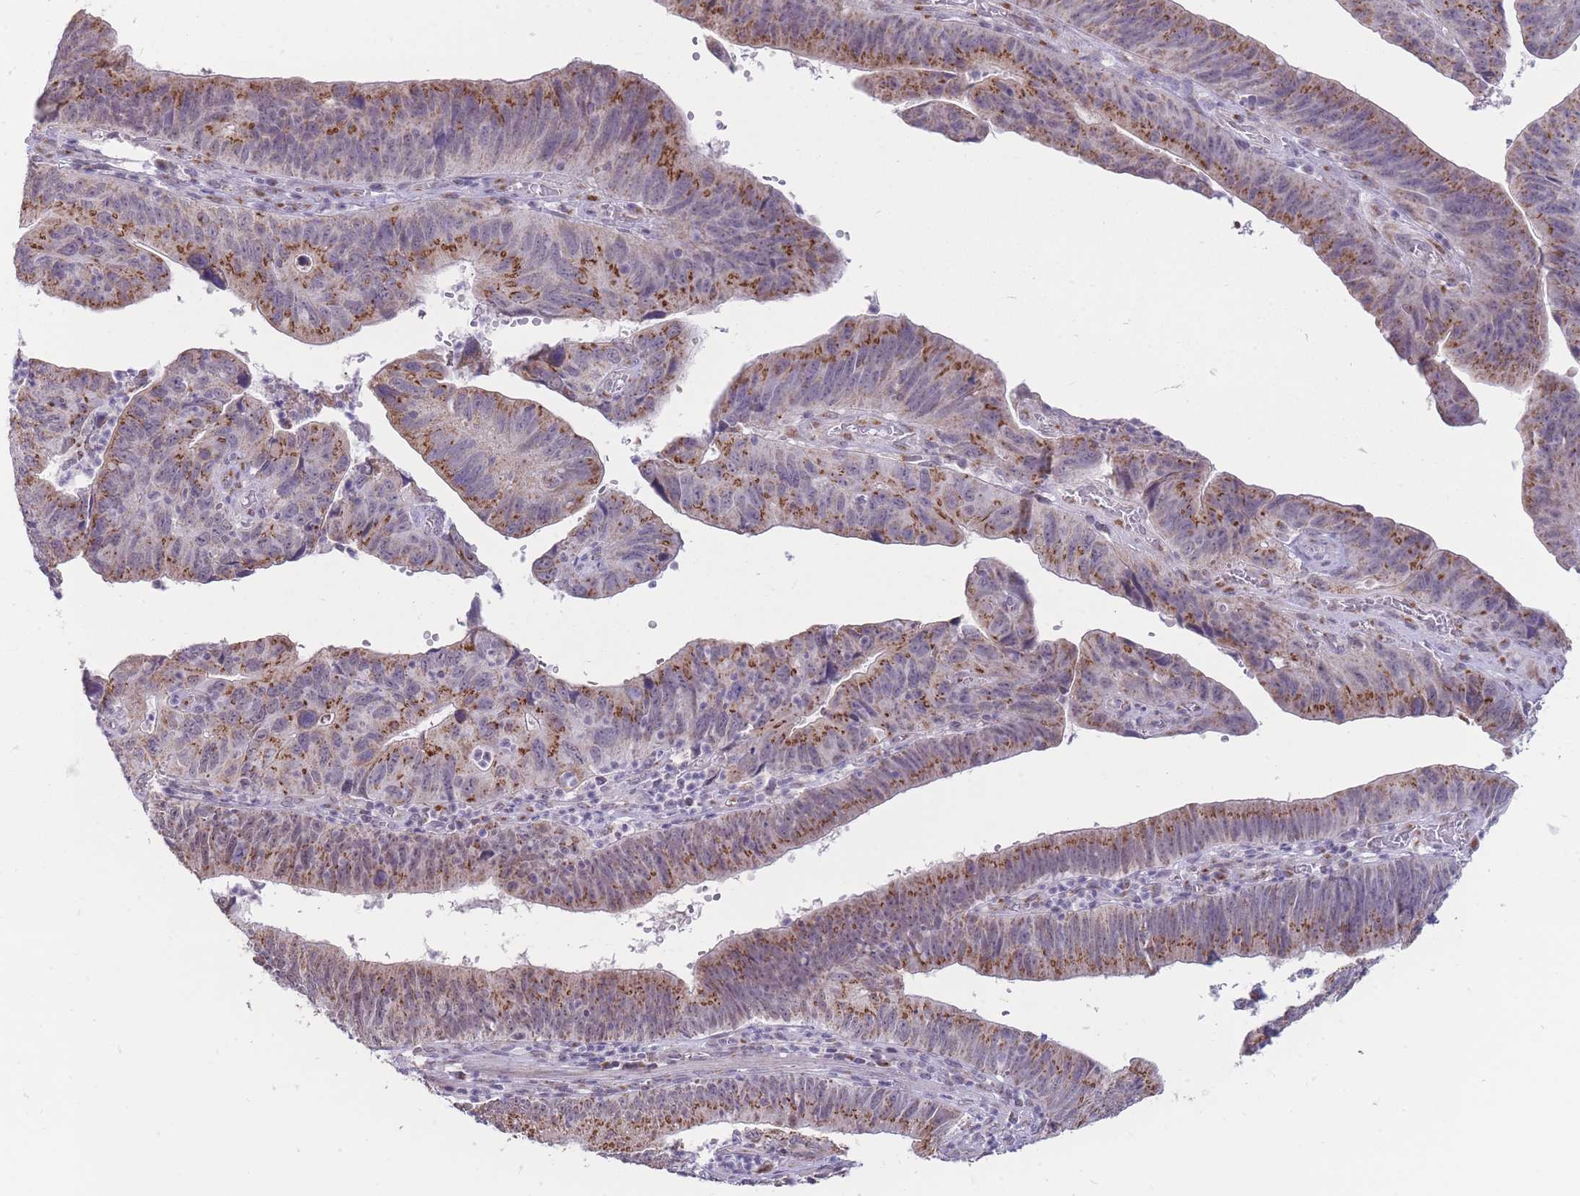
{"staining": {"intensity": "moderate", "quantity": ">75%", "location": "cytoplasmic/membranous"}, "tissue": "stomach cancer", "cell_type": "Tumor cells", "image_type": "cancer", "snomed": [{"axis": "morphology", "description": "Adenocarcinoma, NOS"}, {"axis": "topography", "description": "Stomach"}], "caption": "An immunohistochemistry (IHC) micrograph of tumor tissue is shown. Protein staining in brown labels moderate cytoplasmic/membranous positivity in stomach cancer within tumor cells. Using DAB (3,3'-diaminobenzidine) (brown) and hematoxylin (blue) stains, captured at high magnification using brightfield microscopy.", "gene": "NELL1", "patient": {"sex": "male", "age": 59}}